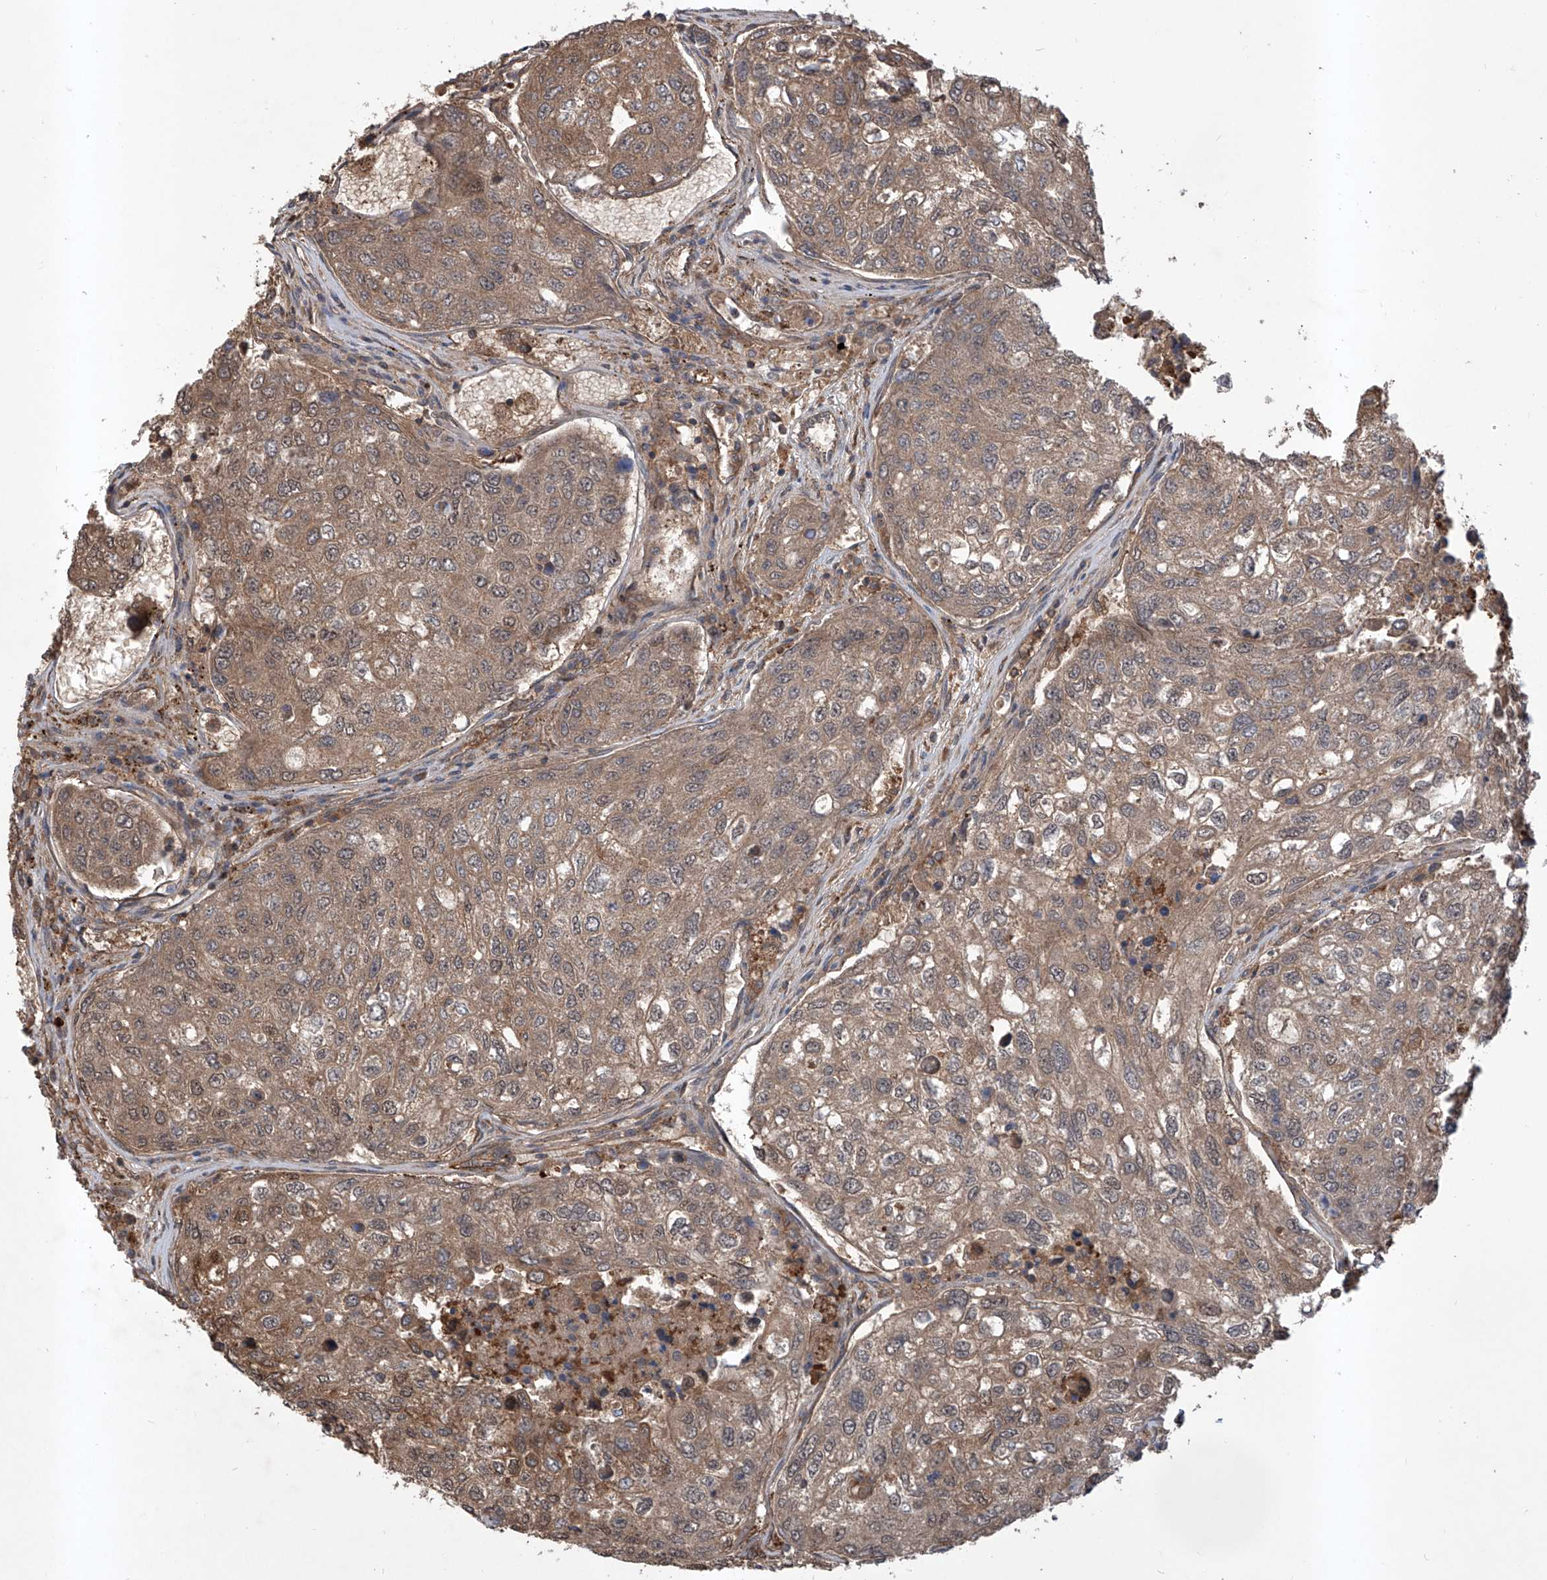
{"staining": {"intensity": "moderate", "quantity": ">75%", "location": "cytoplasmic/membranous"}, "tissue": "urothelial cancer", "cell_type": "Tumor cells", "image_type": "cancer", "snomed": [{"axis": "morphology", "description": "Urothelial carcinoma, High grade"}, {"axis": "topography", "description": "Lymph node"}, {"axis": "topography", "description": "Urinary bladder"}], "caption": "Immunohistochemical staining of urothelial carcinoma (high-grade) demonstrates medium levels of moderate cytoplasmic/membranous protein staining in approximately >75% of tumor cells.", "gene": "HOXC8", "patient": {"sex": "male", "age": 51}}